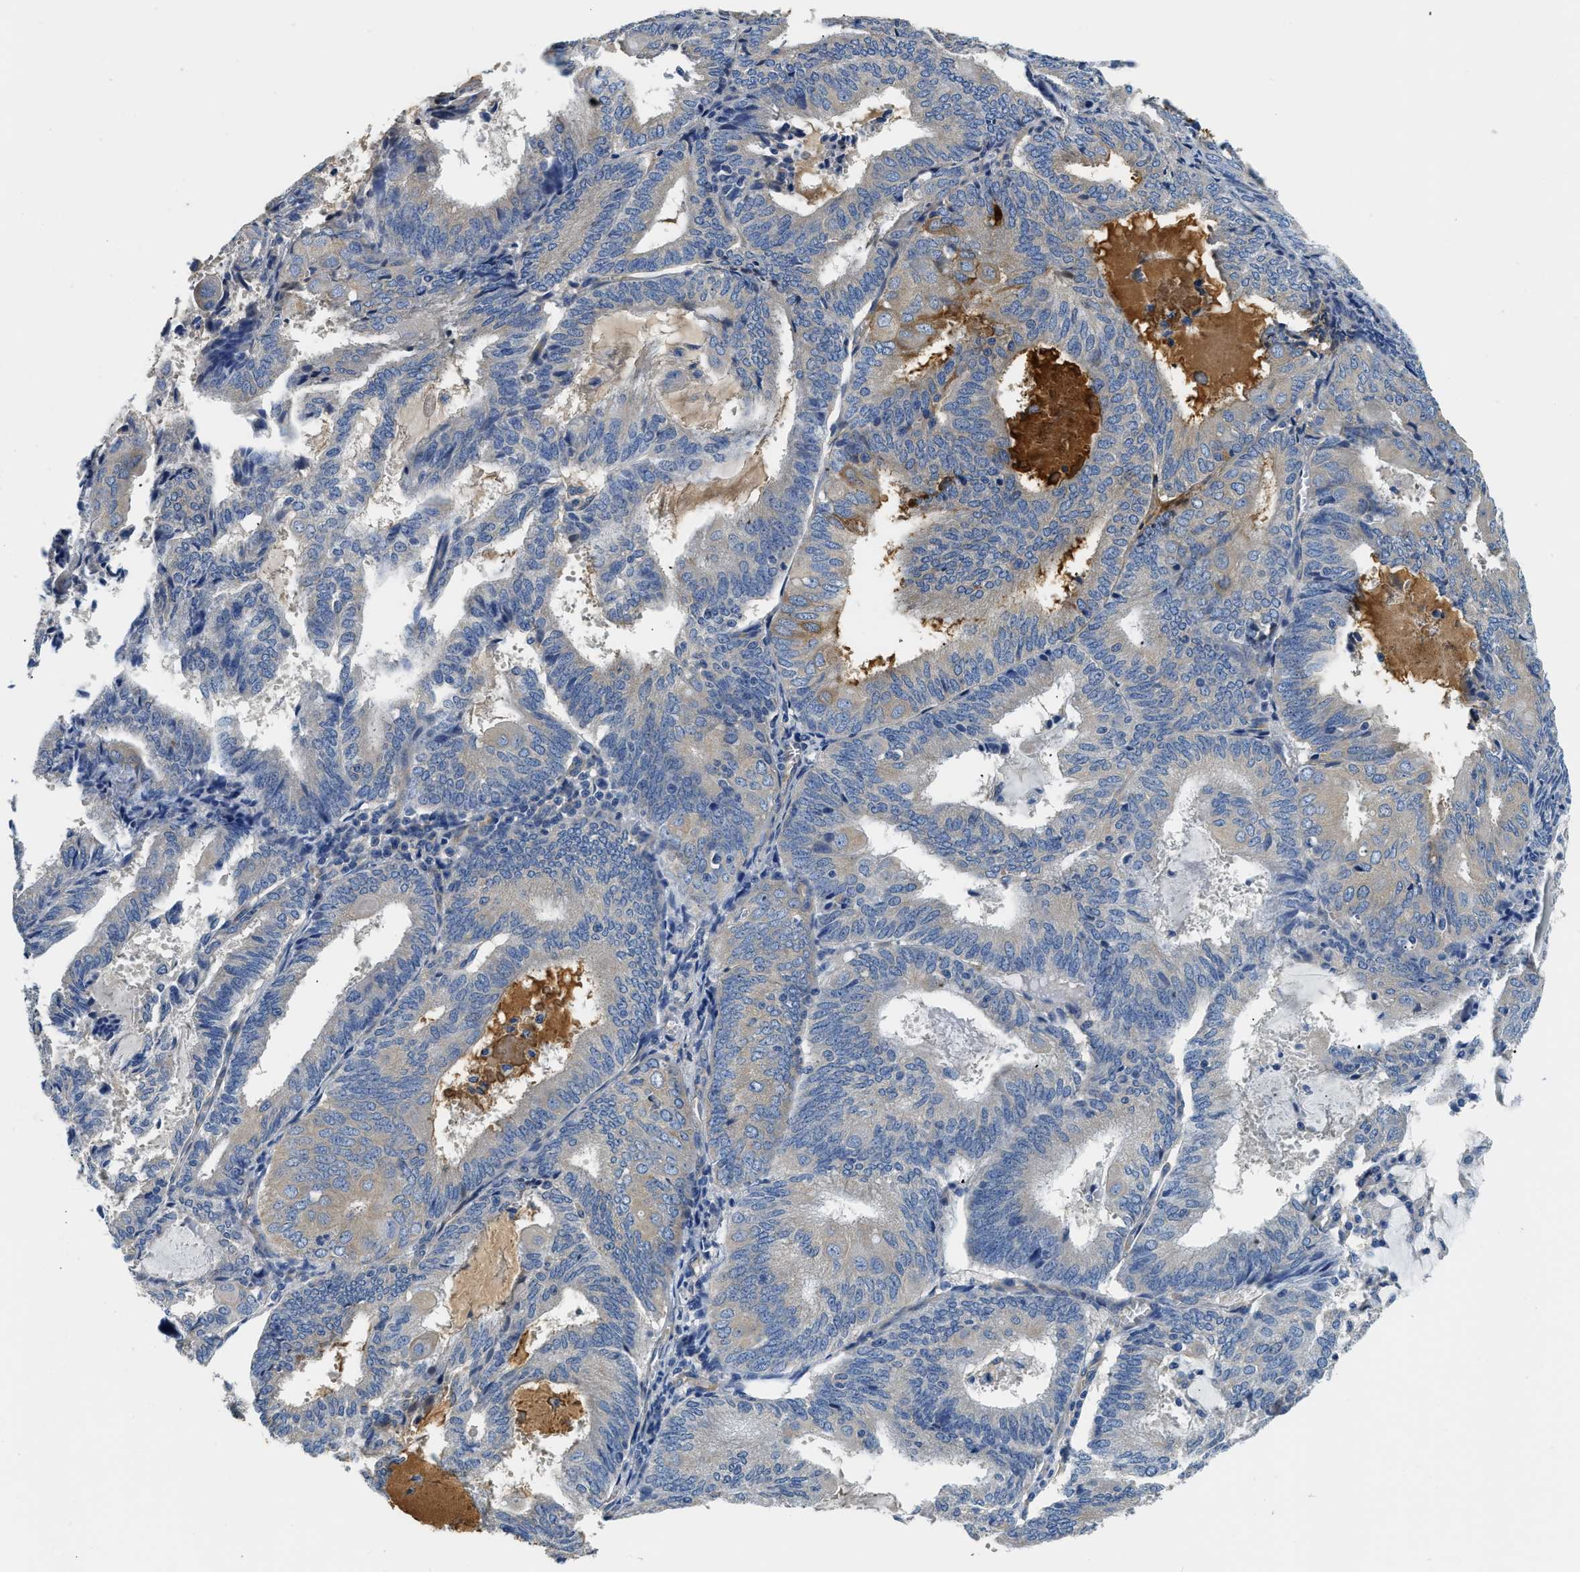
{"staining": {"intensity": "moderate", "quantity": "<25%", "location": "cytoplasmic/membranous"}, "tissue": "endometrial cancer", "cell_type": "Tumor cells", "image_type": "cancer", "snomed": [{"axis": "morphology", "description": "Adenocarcinoma, NOS"}, {"axis": "topography", "description": "Endometrium"}], "caption": "High-power microscopy captured an immunohistochemistry (IHC) micrograph of endometrial cancer, revealing moderate cytoplasmic/membranous staining in about <25% of tumor cells.", "gene": "CSDE1", "patient": {"sex": "female", "age": 81}}